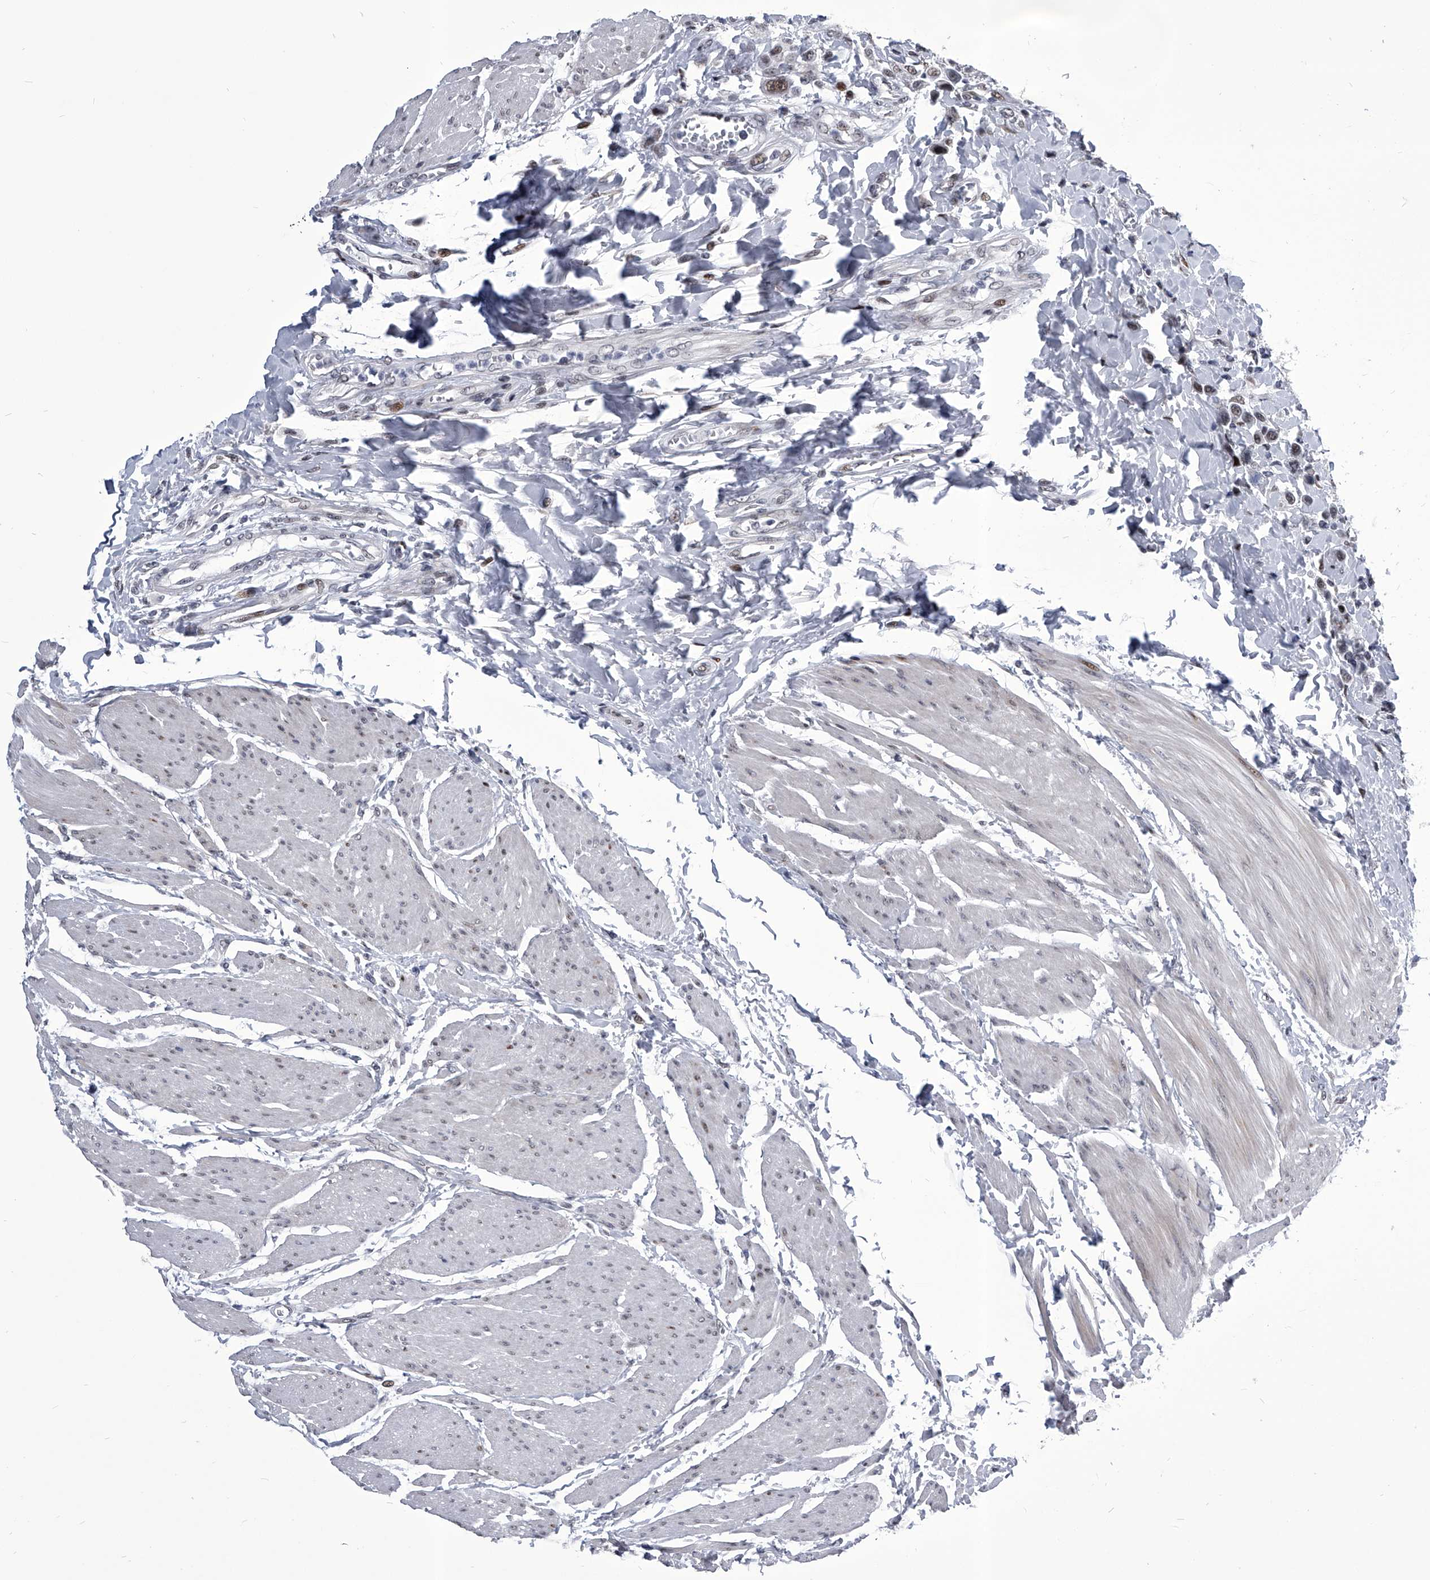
{"staining": {"intensity": "weak", "quantity": ">75%", "location": "nuclear"}, "tissue": "urothelial cancer", "cell_type": "Tumor cells", "image_type": "cancer", "snomed": [{"axis": "morphology", "description": "Urothelial carcinoma, High grade"}, {"axis": "topography", "description": "Urinary bladder"}], "caption": "This is a histology image of IHC staining of urothelial carcinoma (high-grade), which shows weak expression in the nuclear of tumor cells.", "gene": "CMTR1", "patient": {"sex": "male", "age": 50}}